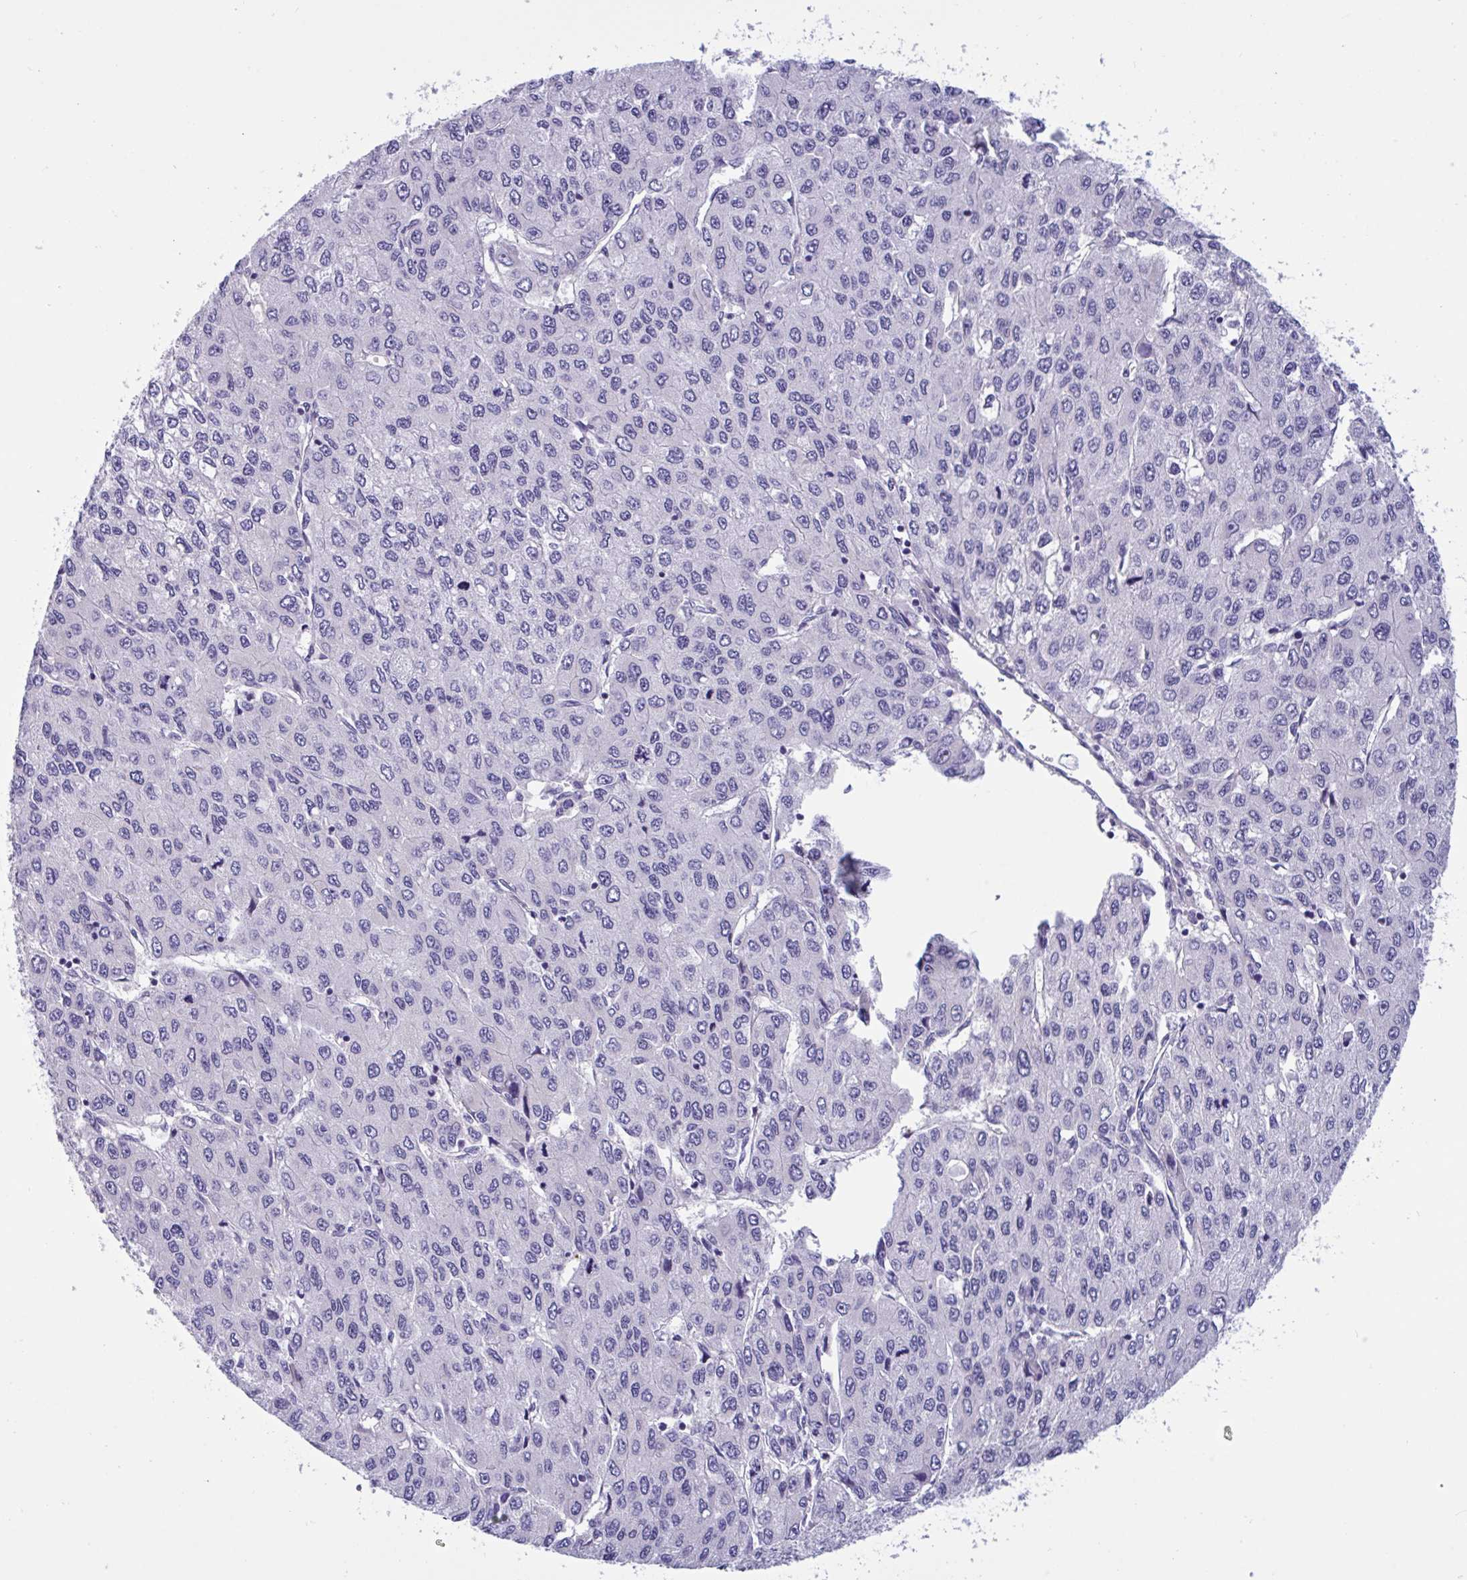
{"staining": {"intensity": "negative", "quantity": "none", "location": "none"}, "tissue": "liver cancer", "cell_type": "Tumor cells", "image_type": "cancer", "snomed": [{"axis": "morphology", "description": "Carcinoma, Hepatocellular, NOS"}, {"axis": "topography", "description": "Liver"}], "caption": "Tumor cells show no significant protein expression in liver cancer.", "gene": "OXLD1", "patient": {"sex": "female", "age": 66}}